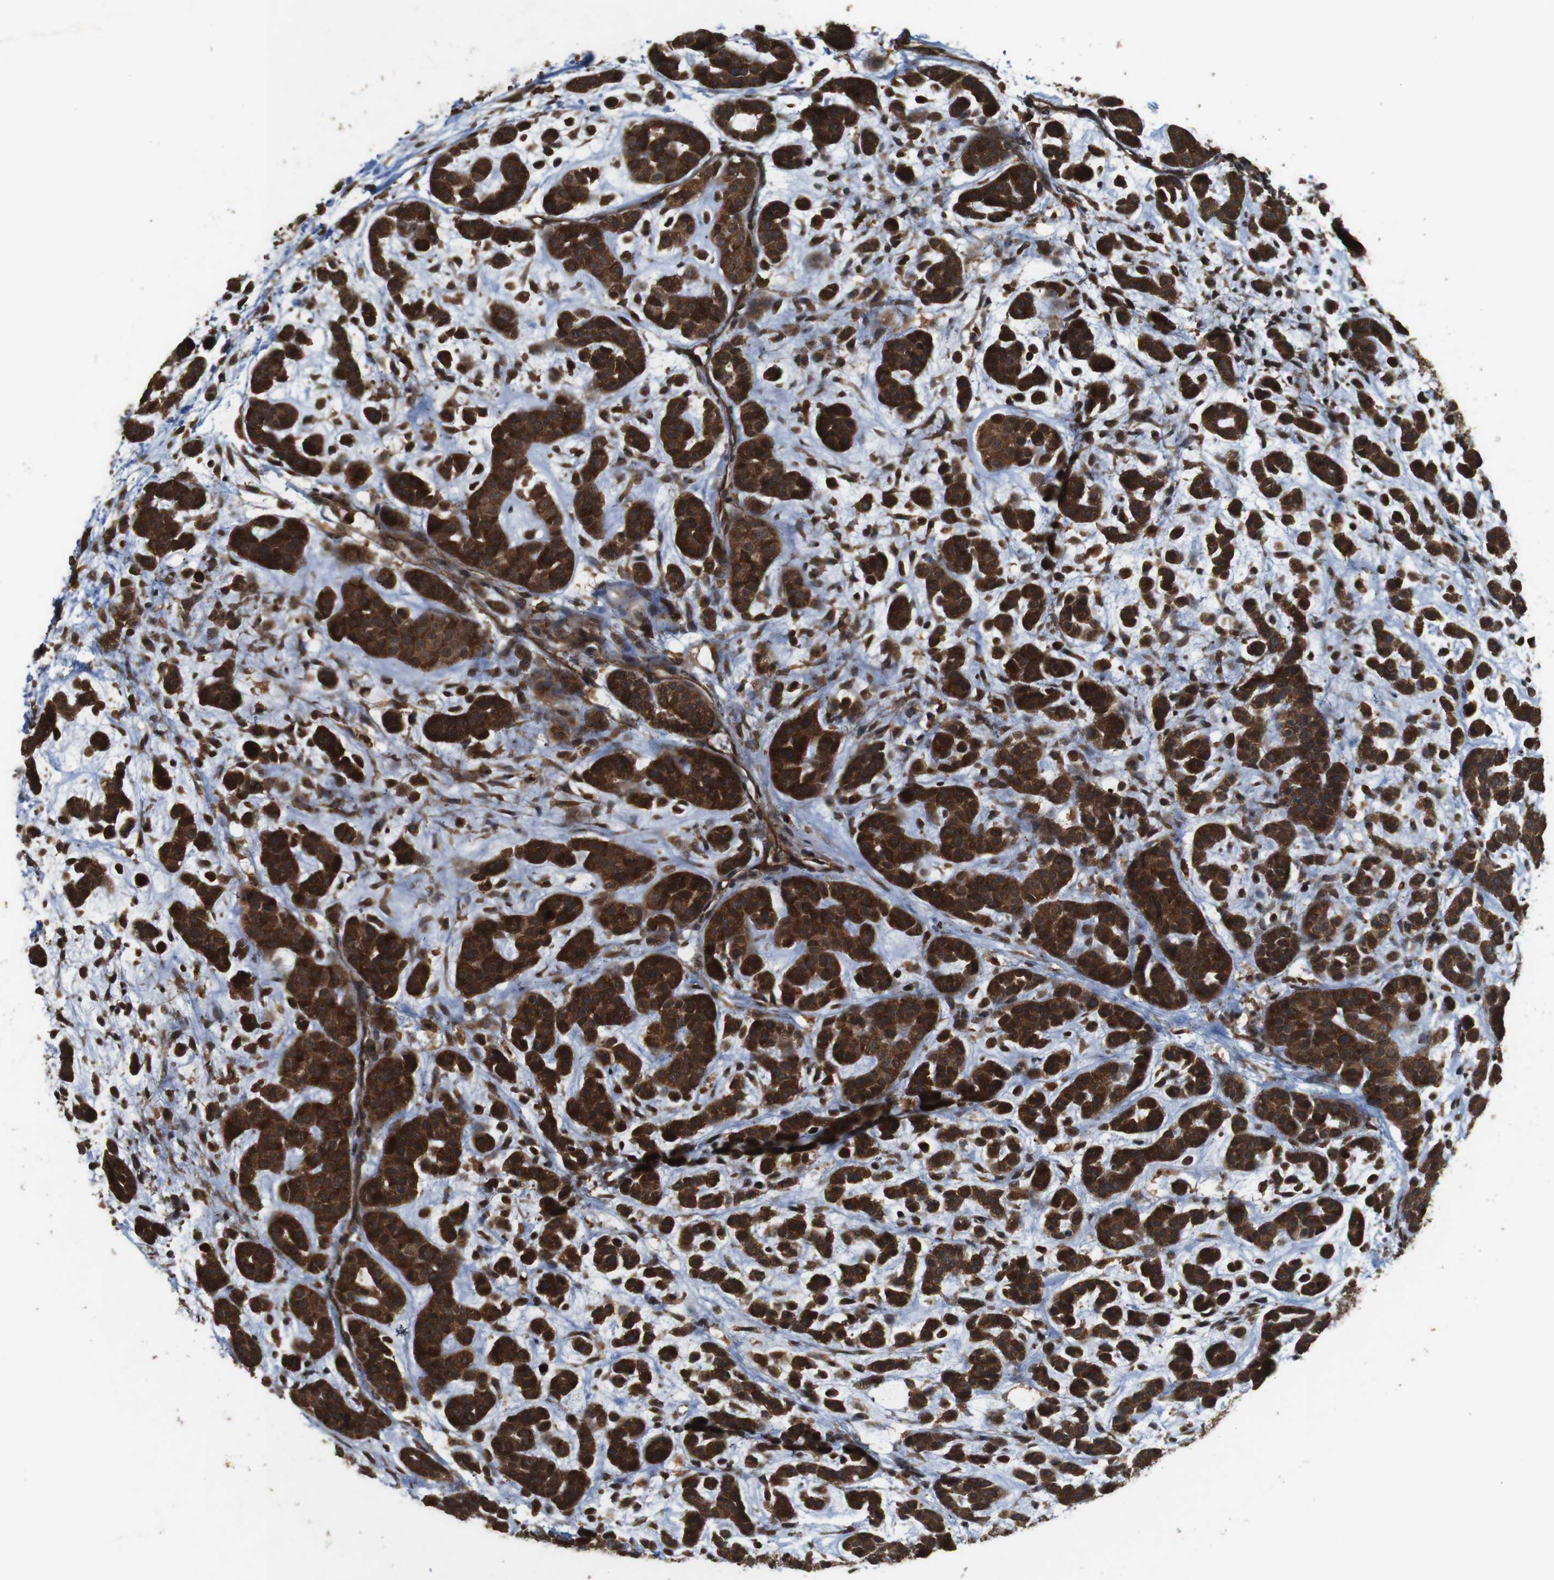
{"staining": {"intensity": "strong", "quantity": ">75%", "location": "cytoplasmic/membranous"}, "tissue": "head and neck cancer", "cell_type": "Tumor cells", "image_type": "cancer", "snomed": [{"axis": "morphology", "description": "Adenocarcinoma, NOS"}, {"axis": "morphology", "description": "Adenoma, NOS"}, {"axis": "topography", "description": "Head-Neck"}], "caption": "Immunohistochemical staining of human adenocarcinoma (head and neck) demonstrates high levels of strong cytoplasmic/membranous protein staining in approximately >75% of tumor cells. The protein of interest is shown in brown color, while the nuclei are stained blue.", "gene": "BAG4", "patient": {"sex": "female", "age": 55}}